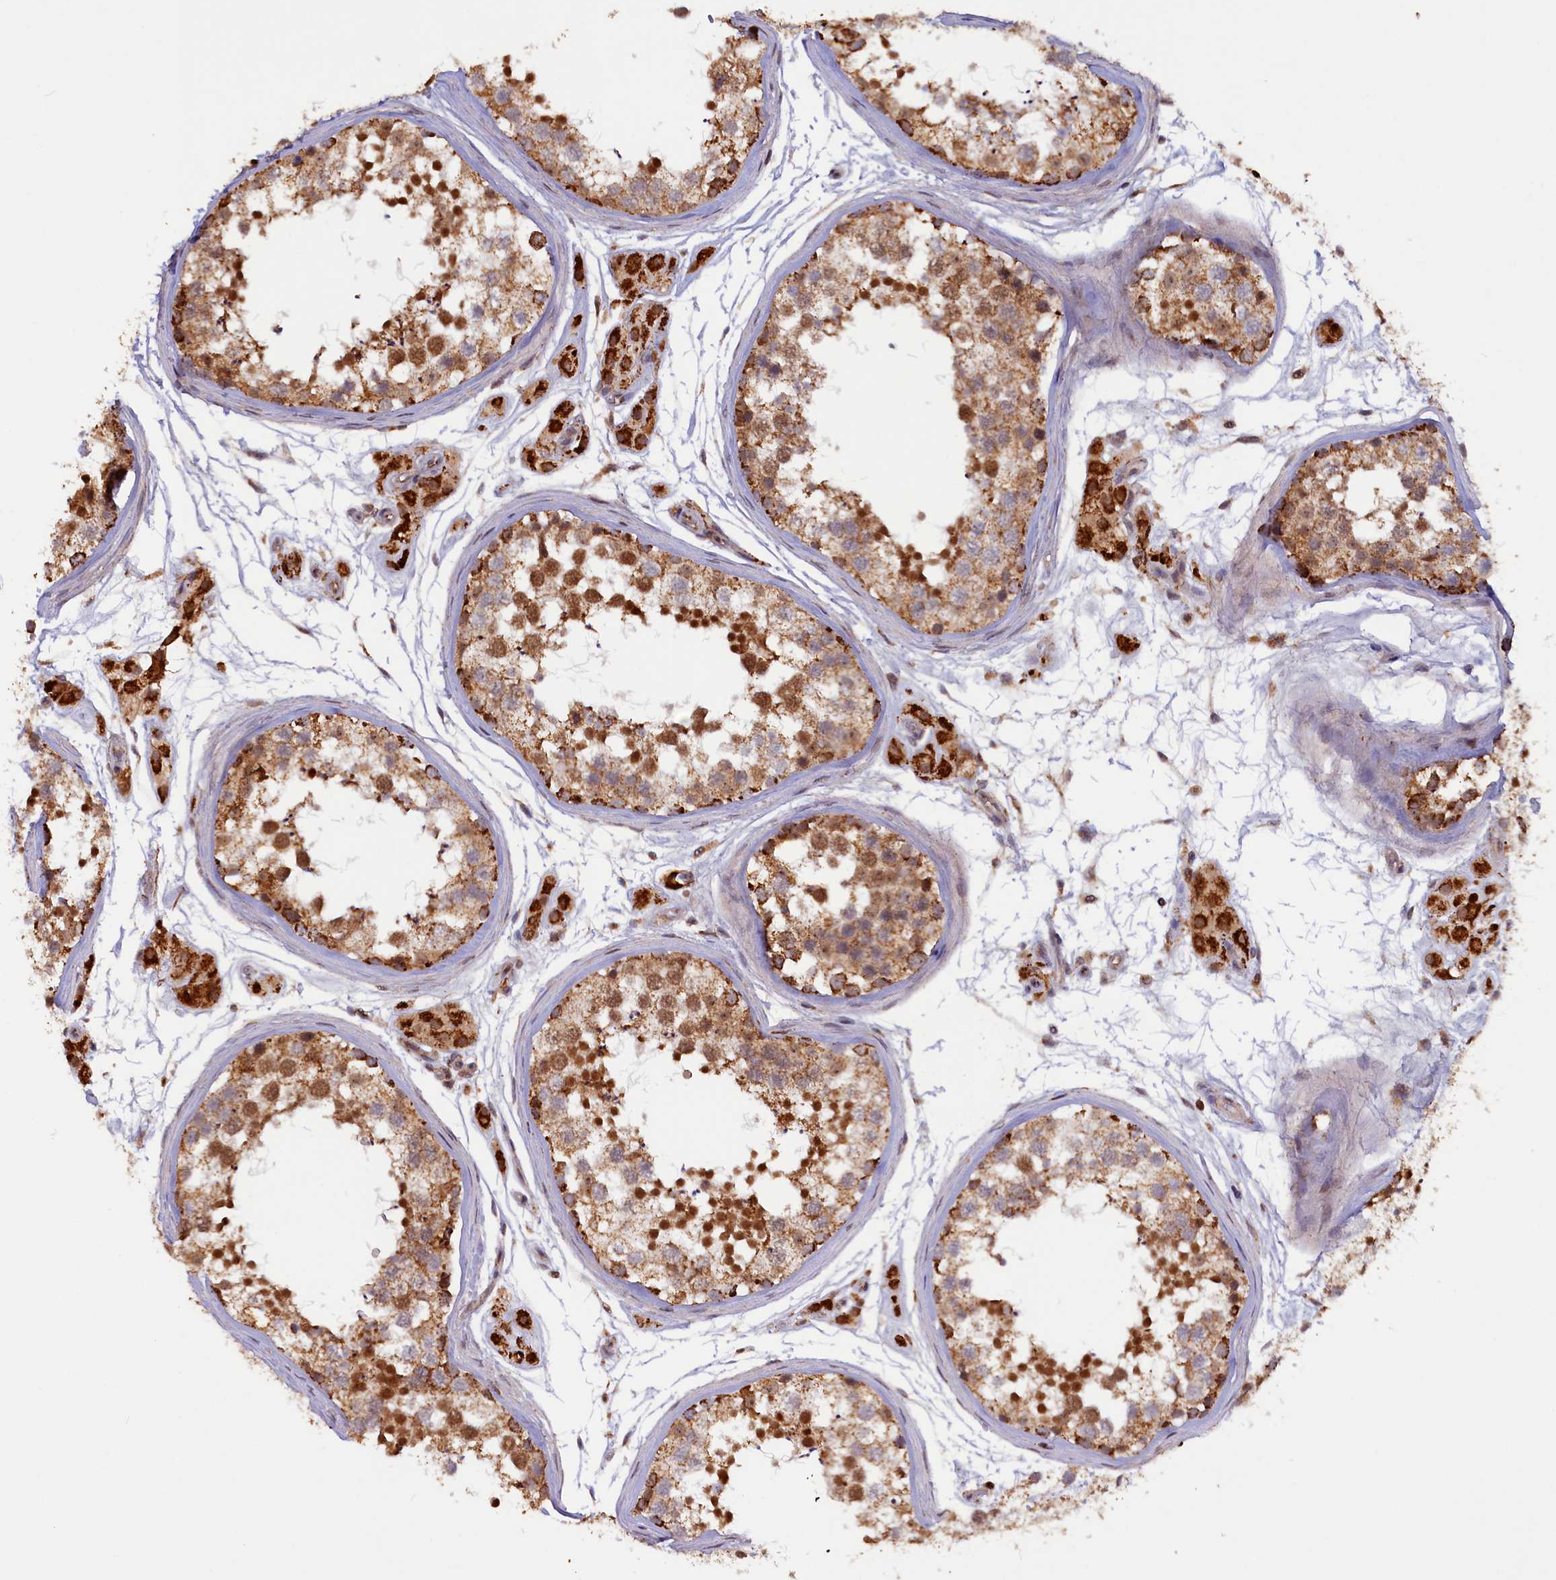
{"staining": {"intensity": "strong", "quantity": ">75%", "location": "cytoplasmic/membranous,nuclear"}, "tissue": "testis", "cell_type": "Cells in seminiferous ducts", "image_type": "normal", "snomed": [{"axis": "morphology", "description": "Normal tissue, NOS"}, {"axis": "topography", "description": "Testis"}], "caption": "High-power microscopy captured an immunohistochemistry (IHC) histopathology image of normal testis, revealing strong cytoplasmic/membranous,nuclear positivity in about >75% of cells in seminiferous ducts. The protein is shown in brown color, while the nuclei are stained blue.", "gene": "DUS3L", "patient": {"sex": "male", "age": 56}}